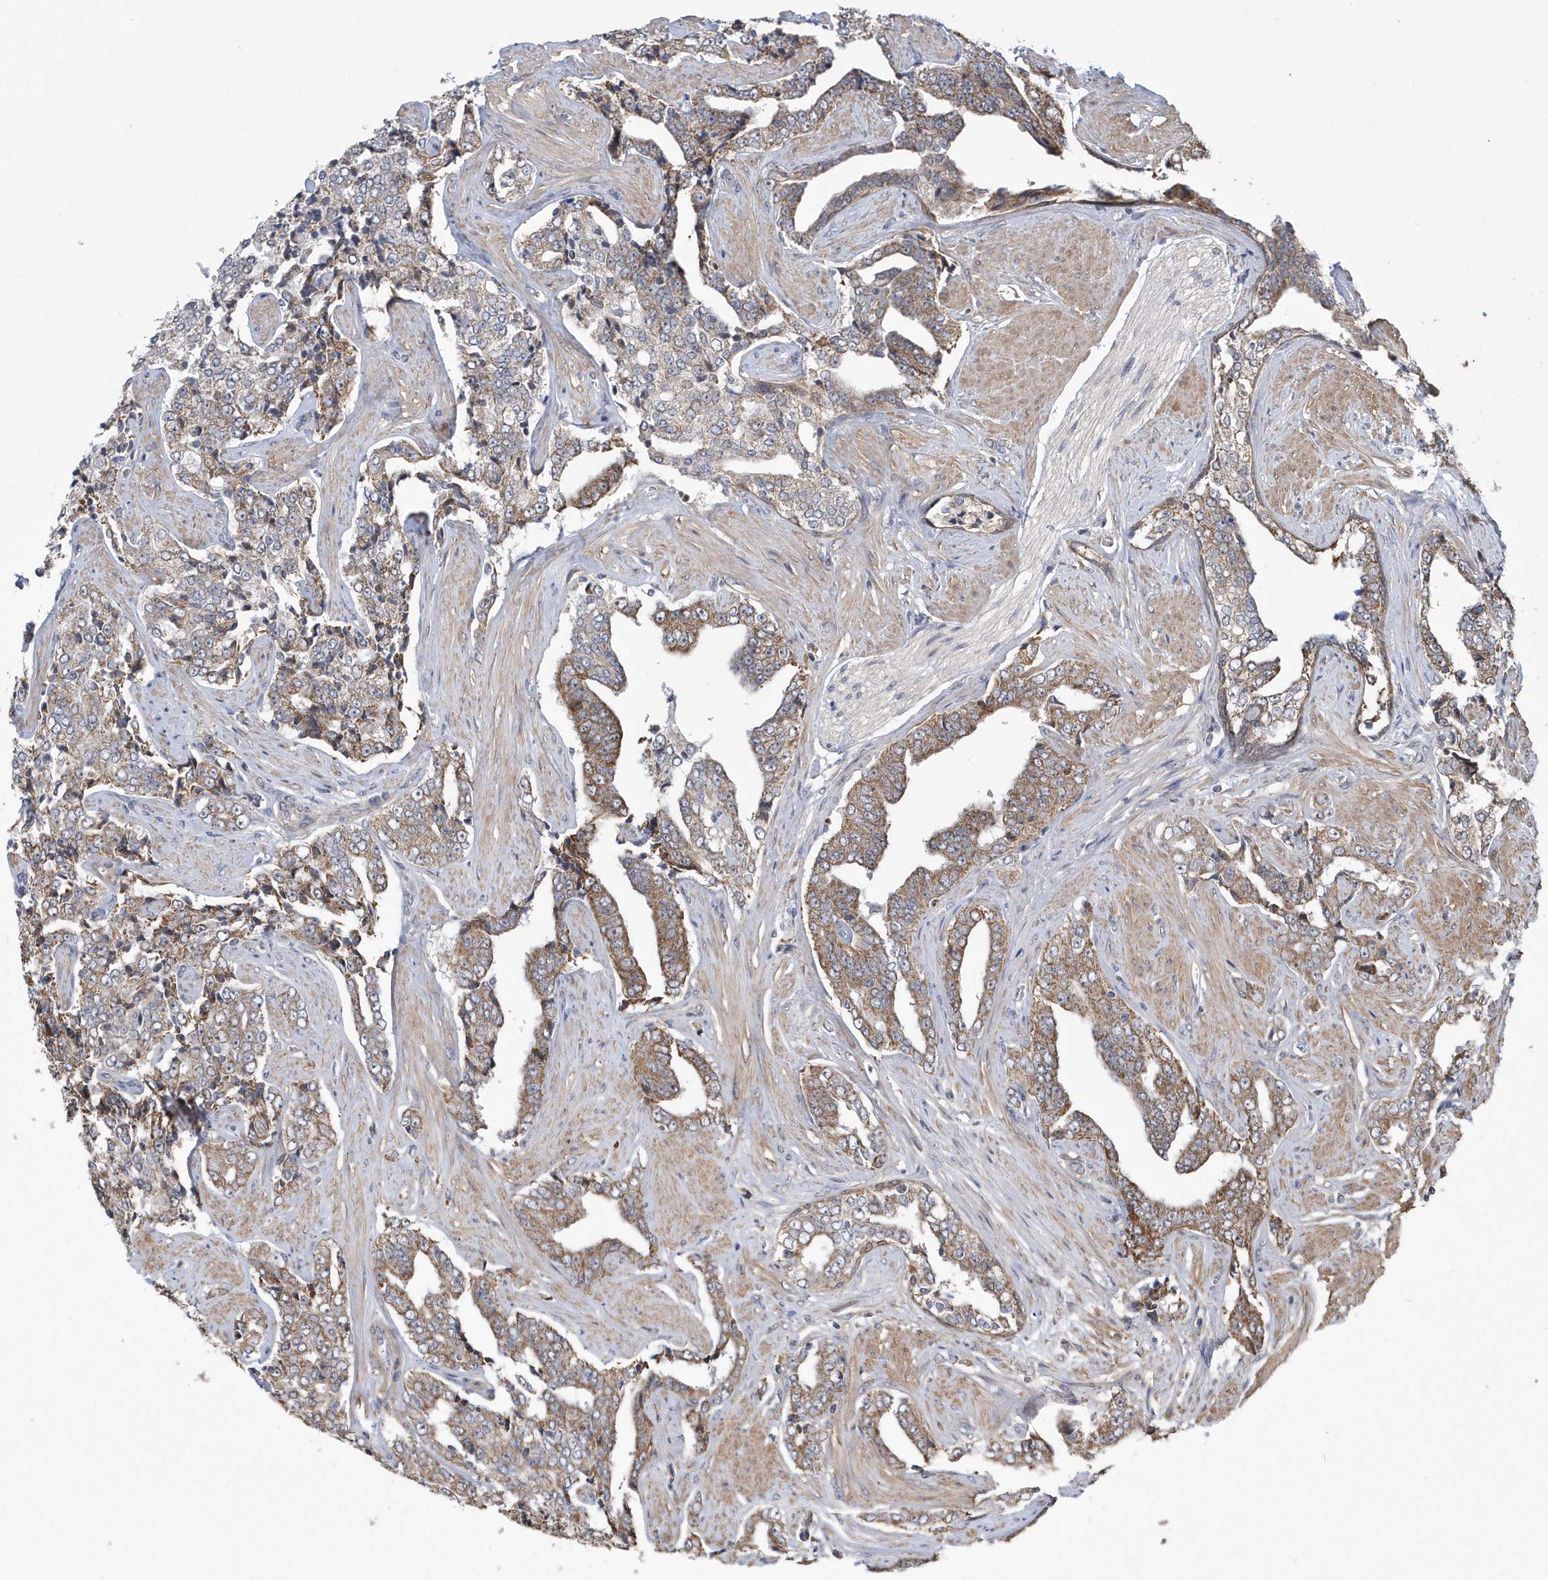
{"staining": {"intensity": "moderate", "quantity": ">75%", "location": "cytoplasmic/membranous"}, "tissue": "prostate cancer", "cell_type": "Tumor cells", "image_type": "cancer", "snomed": [{"axis": "morphology", "description": "Adenocarcinoma, High grade"}, {"axis": "topography", "description": "Prostate"}], "caption": "This photomicrograph displays immunohistochemistry (IHC) staining of human prostate cancer (high-grade adenocarcinoma), with medium moderate cytoplasmic/membranous positivity in about >75% of tumor cells.", "gene": "SLX9", "patient": {"sex": "male", "age": 71}}